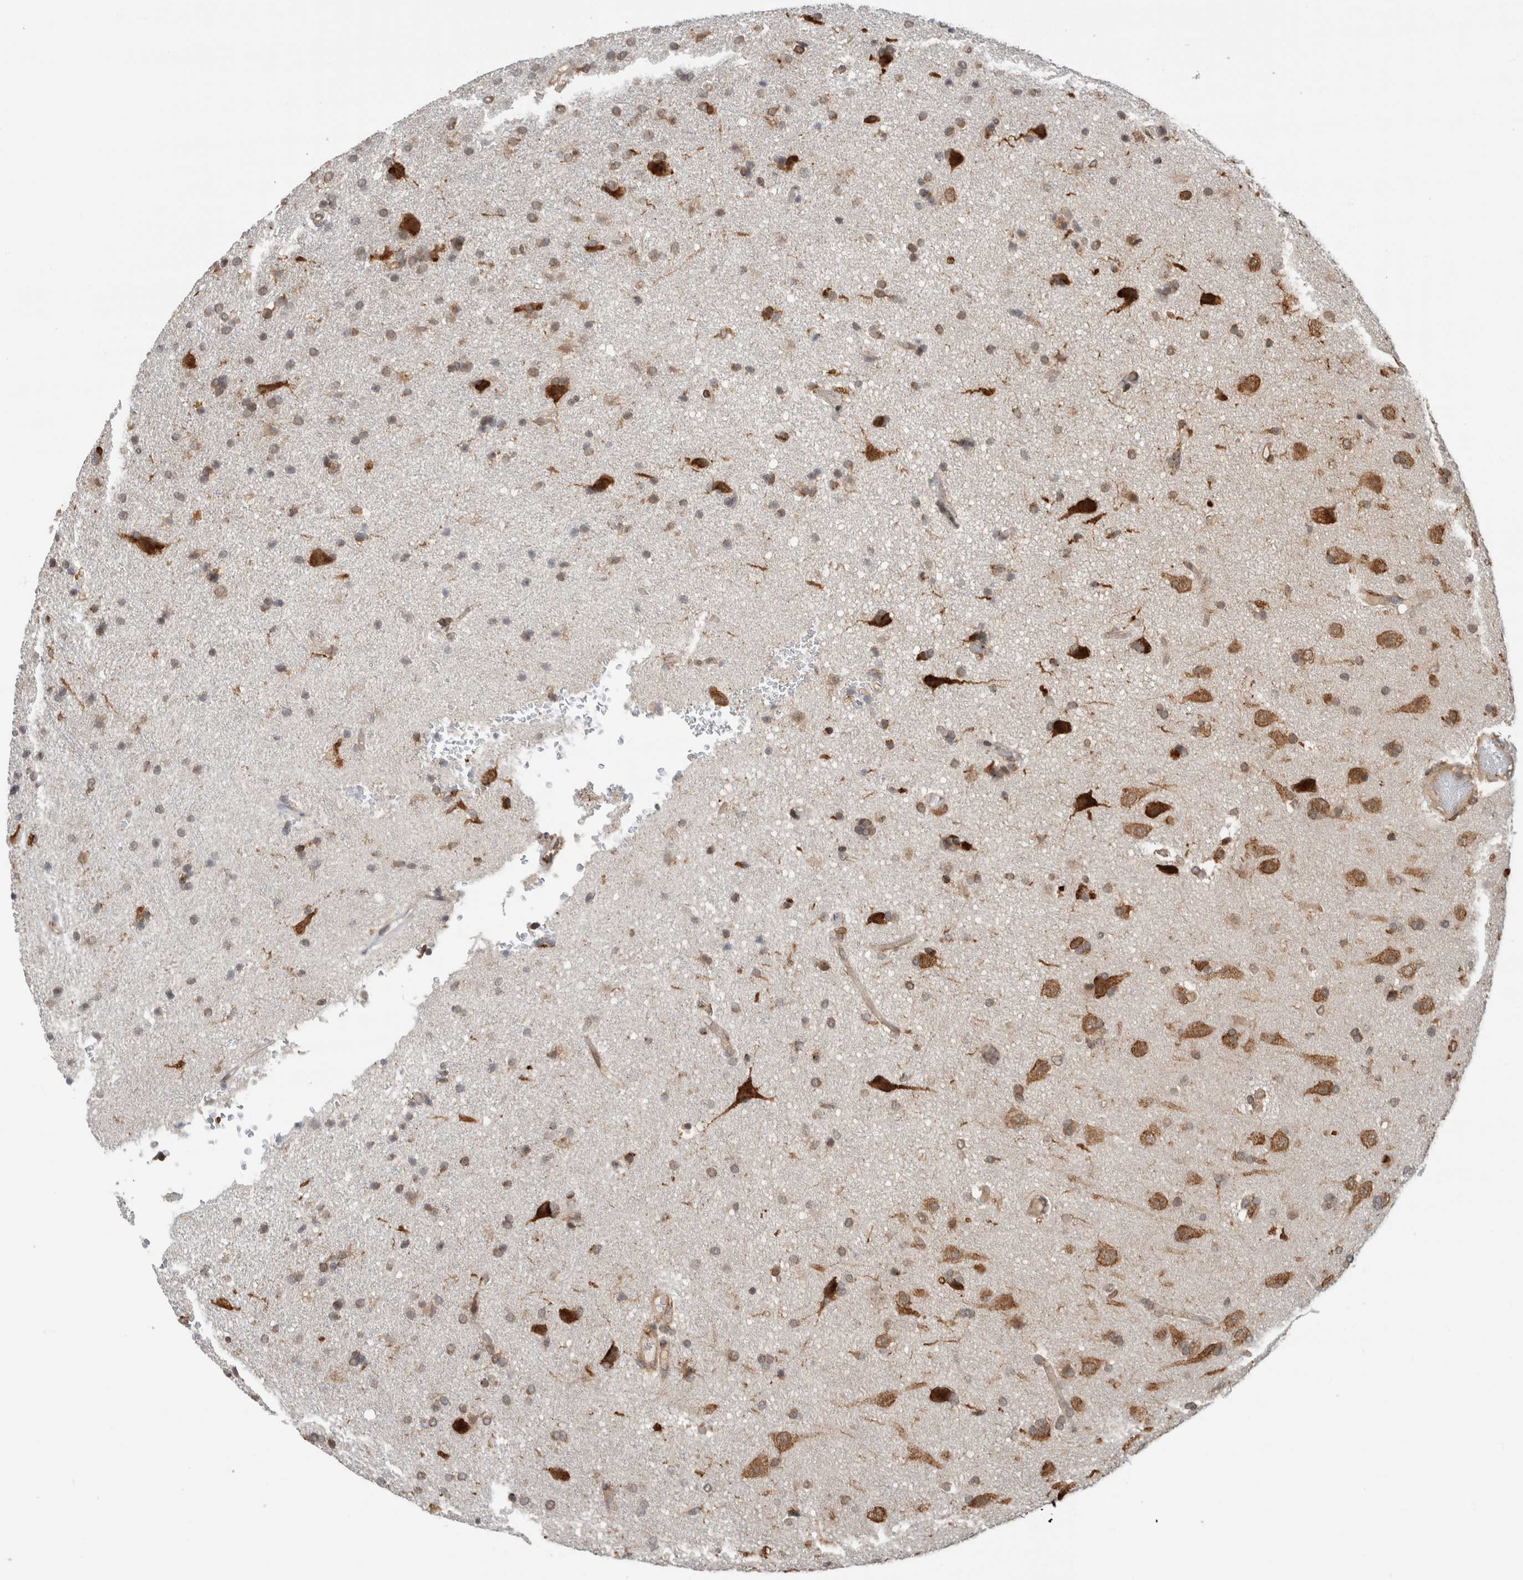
{"staining": {"intensity": "weak", "quantity": "25%-75%", "location": "cytoplasmic/membranous"}, "tissue": "glioma", "cell_type": "Tumor cells", "image_type": "cancer", "snomed": [{"axis": "morphology", "description": "Glioma, malignant, High grade"}, {"axis": "topography", "description": "Brain"}], "caption": "Immunohistochemical staining of glioma demonstrates weak cytoplasmic/membranous protein positivity in about 25%-75% of tumor cells. (IHC, brightfield microscopy, high magnification).", "gene": "MS4A7", "patient": {"sex": "male", "age": 72}}